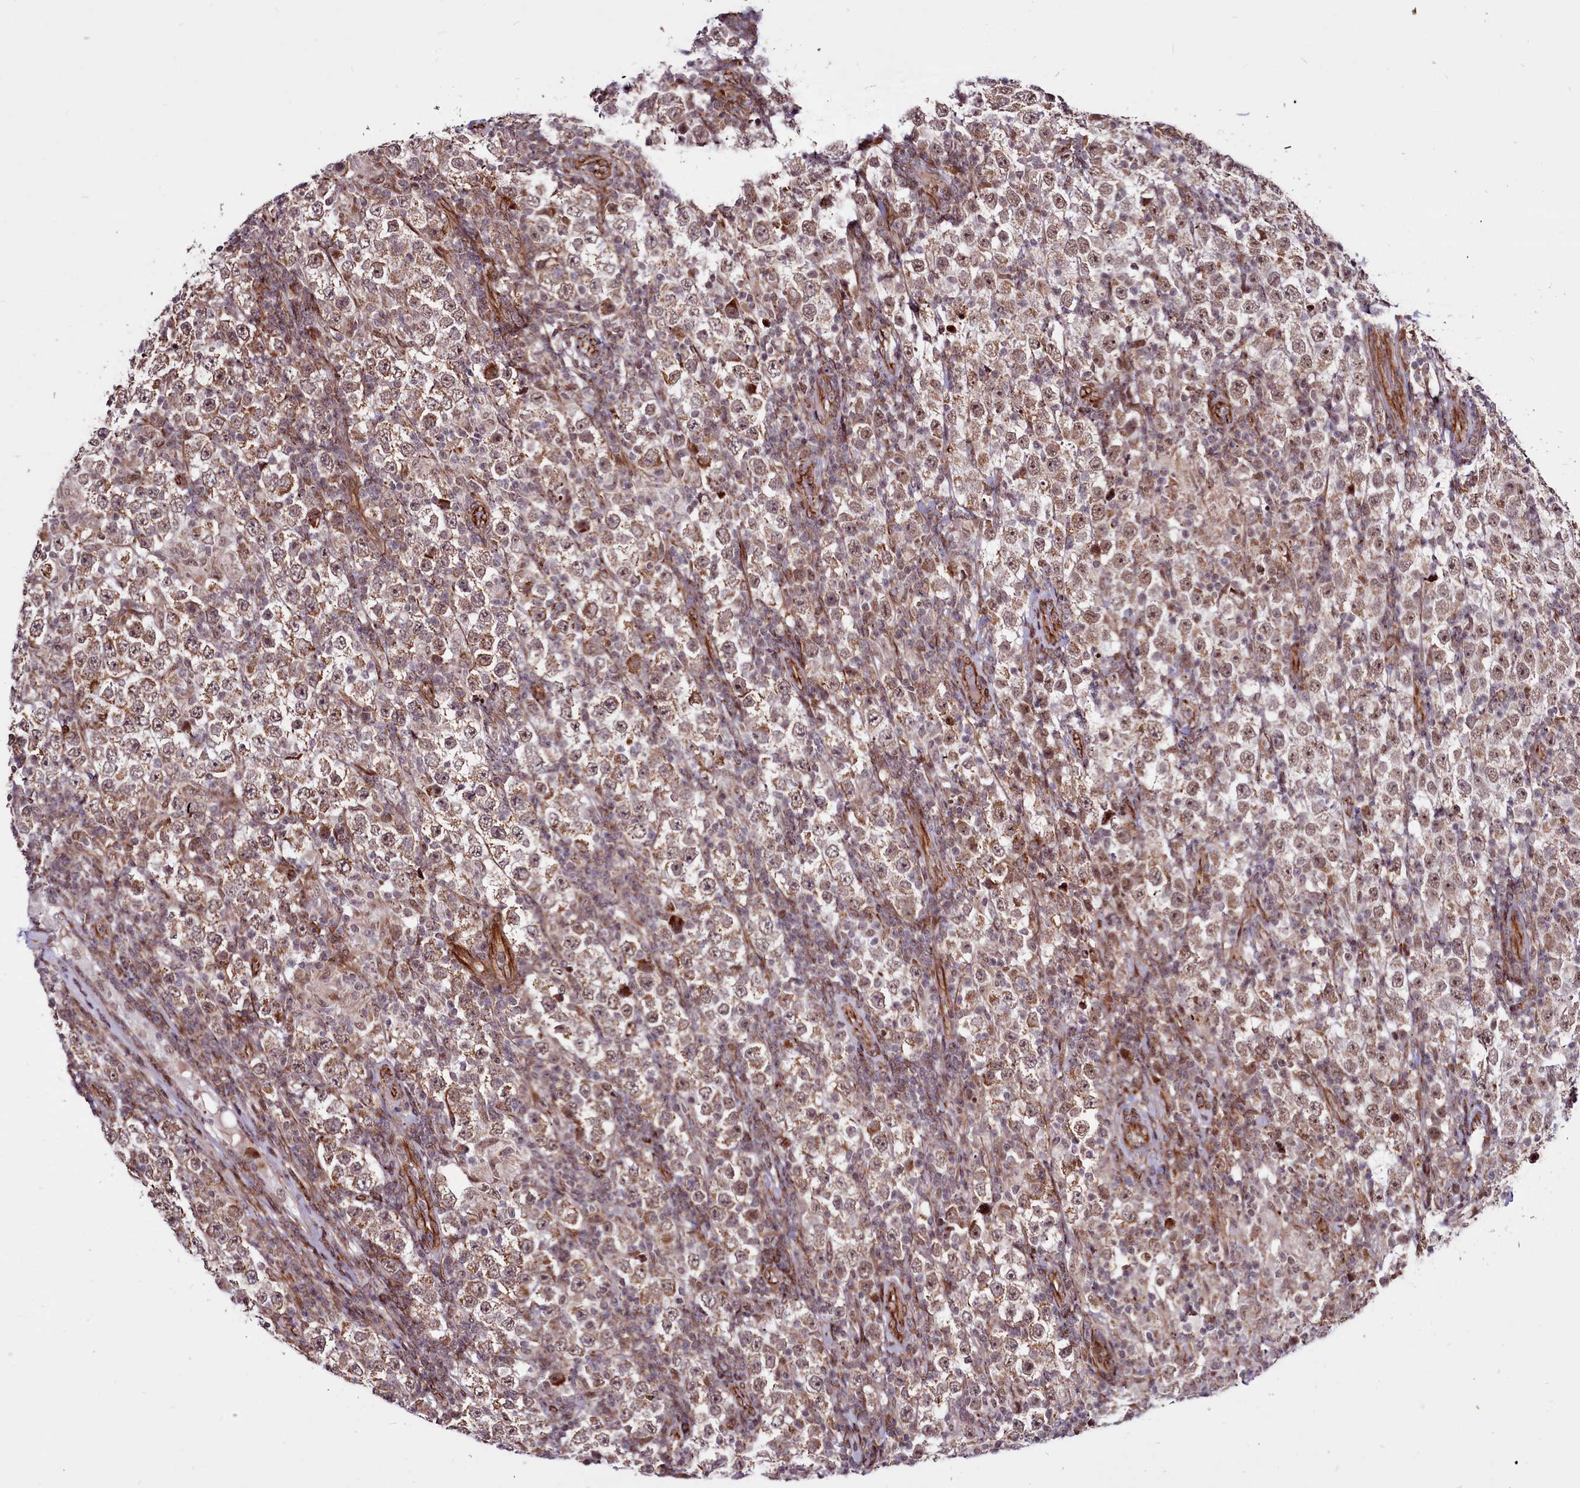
{"staining": {"intensity": "moderate", "quantity": ">75%", "location": "cytoplasmic/membranous,nuclear"}, "tissue": "testis cancer", "cell_type": "Tumor cells", "image_type": "cancer", "snomed": [{"axis": "morphology", "description": "Normal tissue, NOS"}, {"axis": "morphology", "description": "Urothelial carcinoma, High grade"}, {"axis": "morphology", "description": "Seminoma, NOS"}, {"axis": "morphology", "description": "Carcinoma, Embryonal, NOS"}, {"axis": "topography", "description": "Urinary bladder"}, {"axis": "topography", "description": "Testis"}], "caption": "Tumor cells demonstrate medium levels of moderate cytoplasmic/membranous and nuclear staining in approximately >75% of cells in testis embryonal carcinoma. (Stains: DAB in brown, nuclei in blue, Microscopy: brightfield microscopy at high magnification).", "gene": "CLK3", "patient": {"sex": "male", "age": 41}}